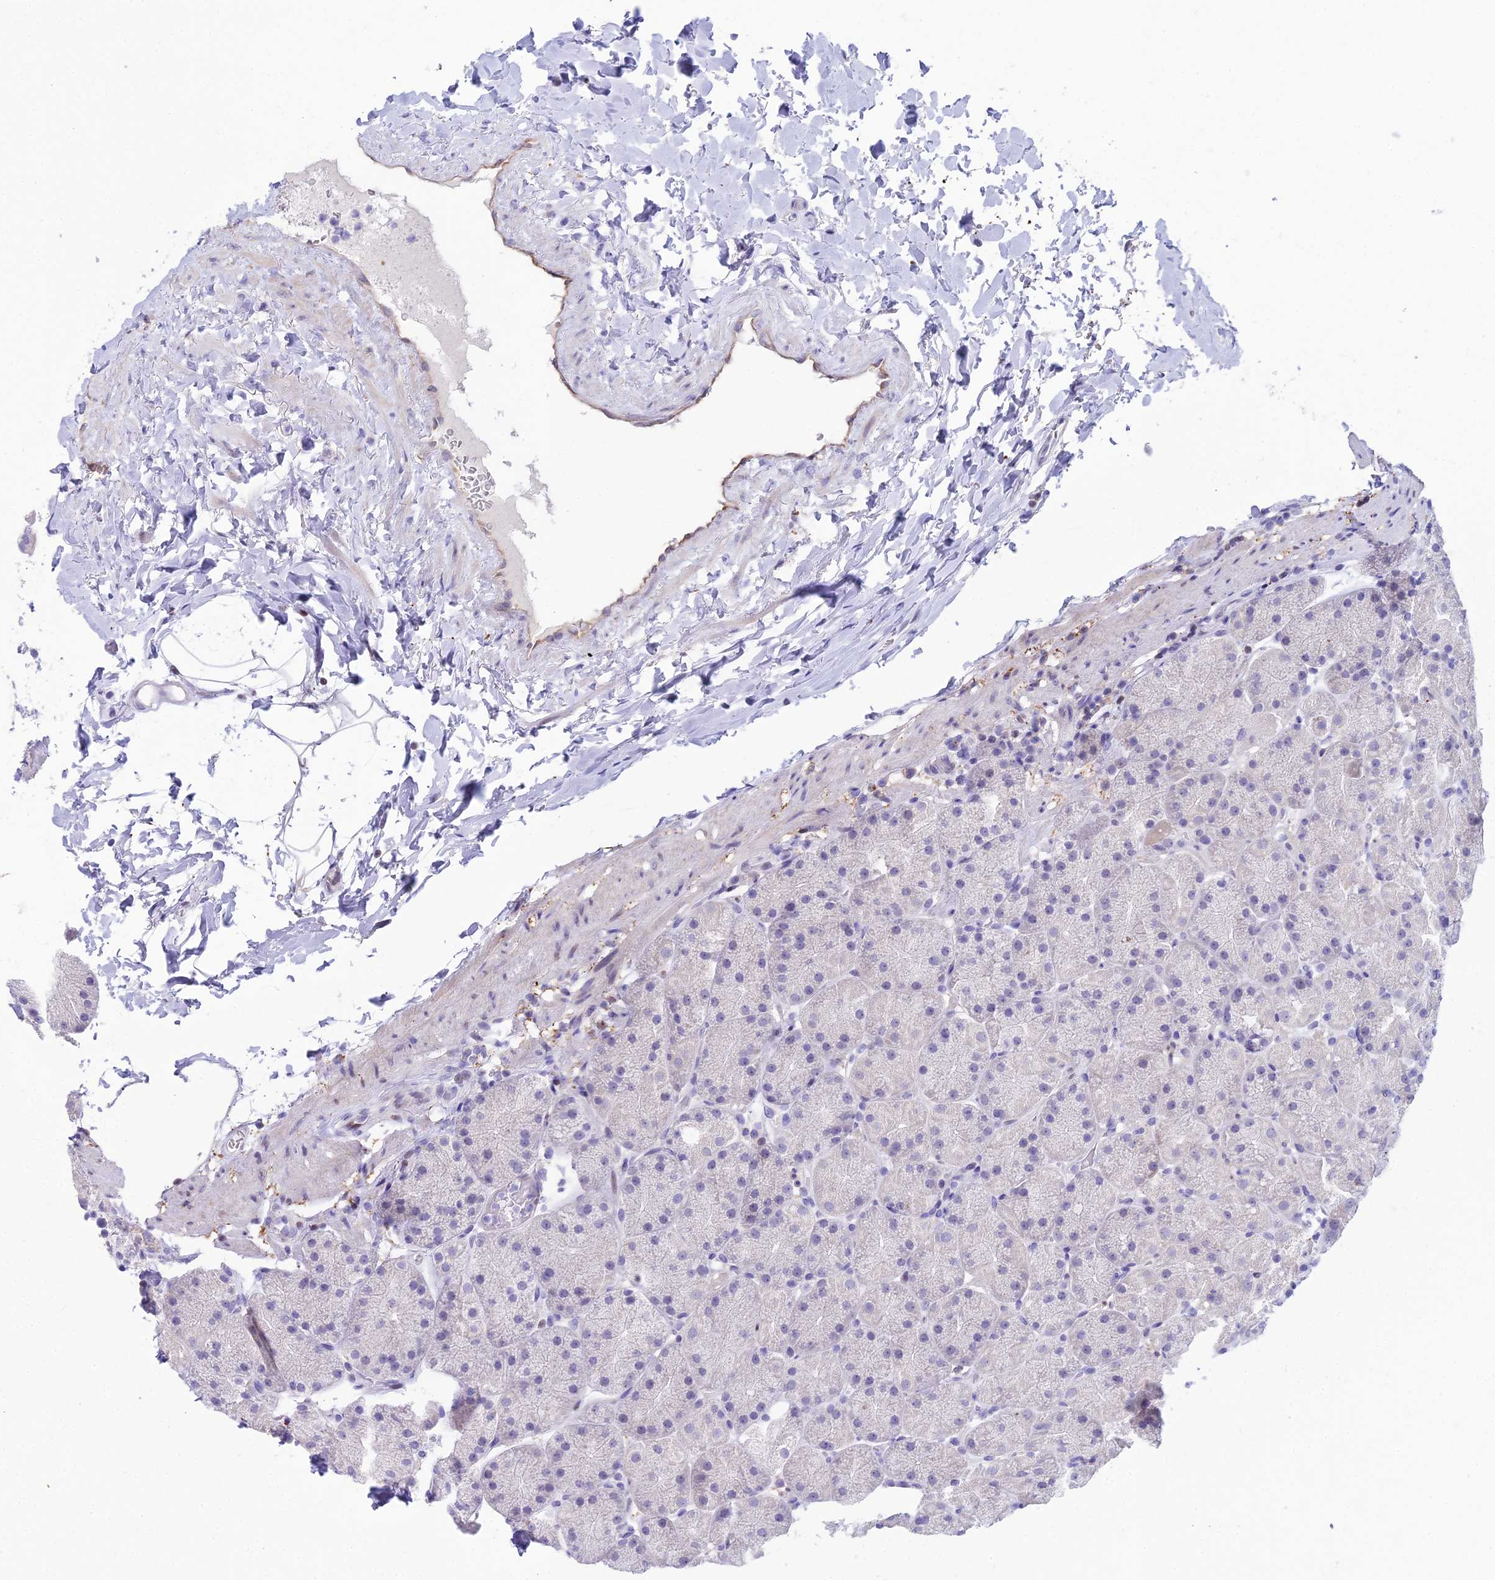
{"staining": {"intensity": "negative", "quantity": "none", "location": "none"}, "tissue": "stomach", "cell_type": "Glandular cells", "image_type": "normal", "snomed": [{"axis": "morphology", "description": "Normal tissue, NOS"}, {"axis": "topography", "description": "Stomach, upper"}, {"axis": "topography", "description": "Stomach, lower"}], "caption": "The micrograph reveals no significant positivity in glandular cells of stomach. (Stains: DAB immunohistochemistry (IHC) with hematoxylin counter stain, Microscopy: brightfield microscopy at high magnification).", "gene": "CC2D2A", "patient": {"sex": "male", "age": 67}}